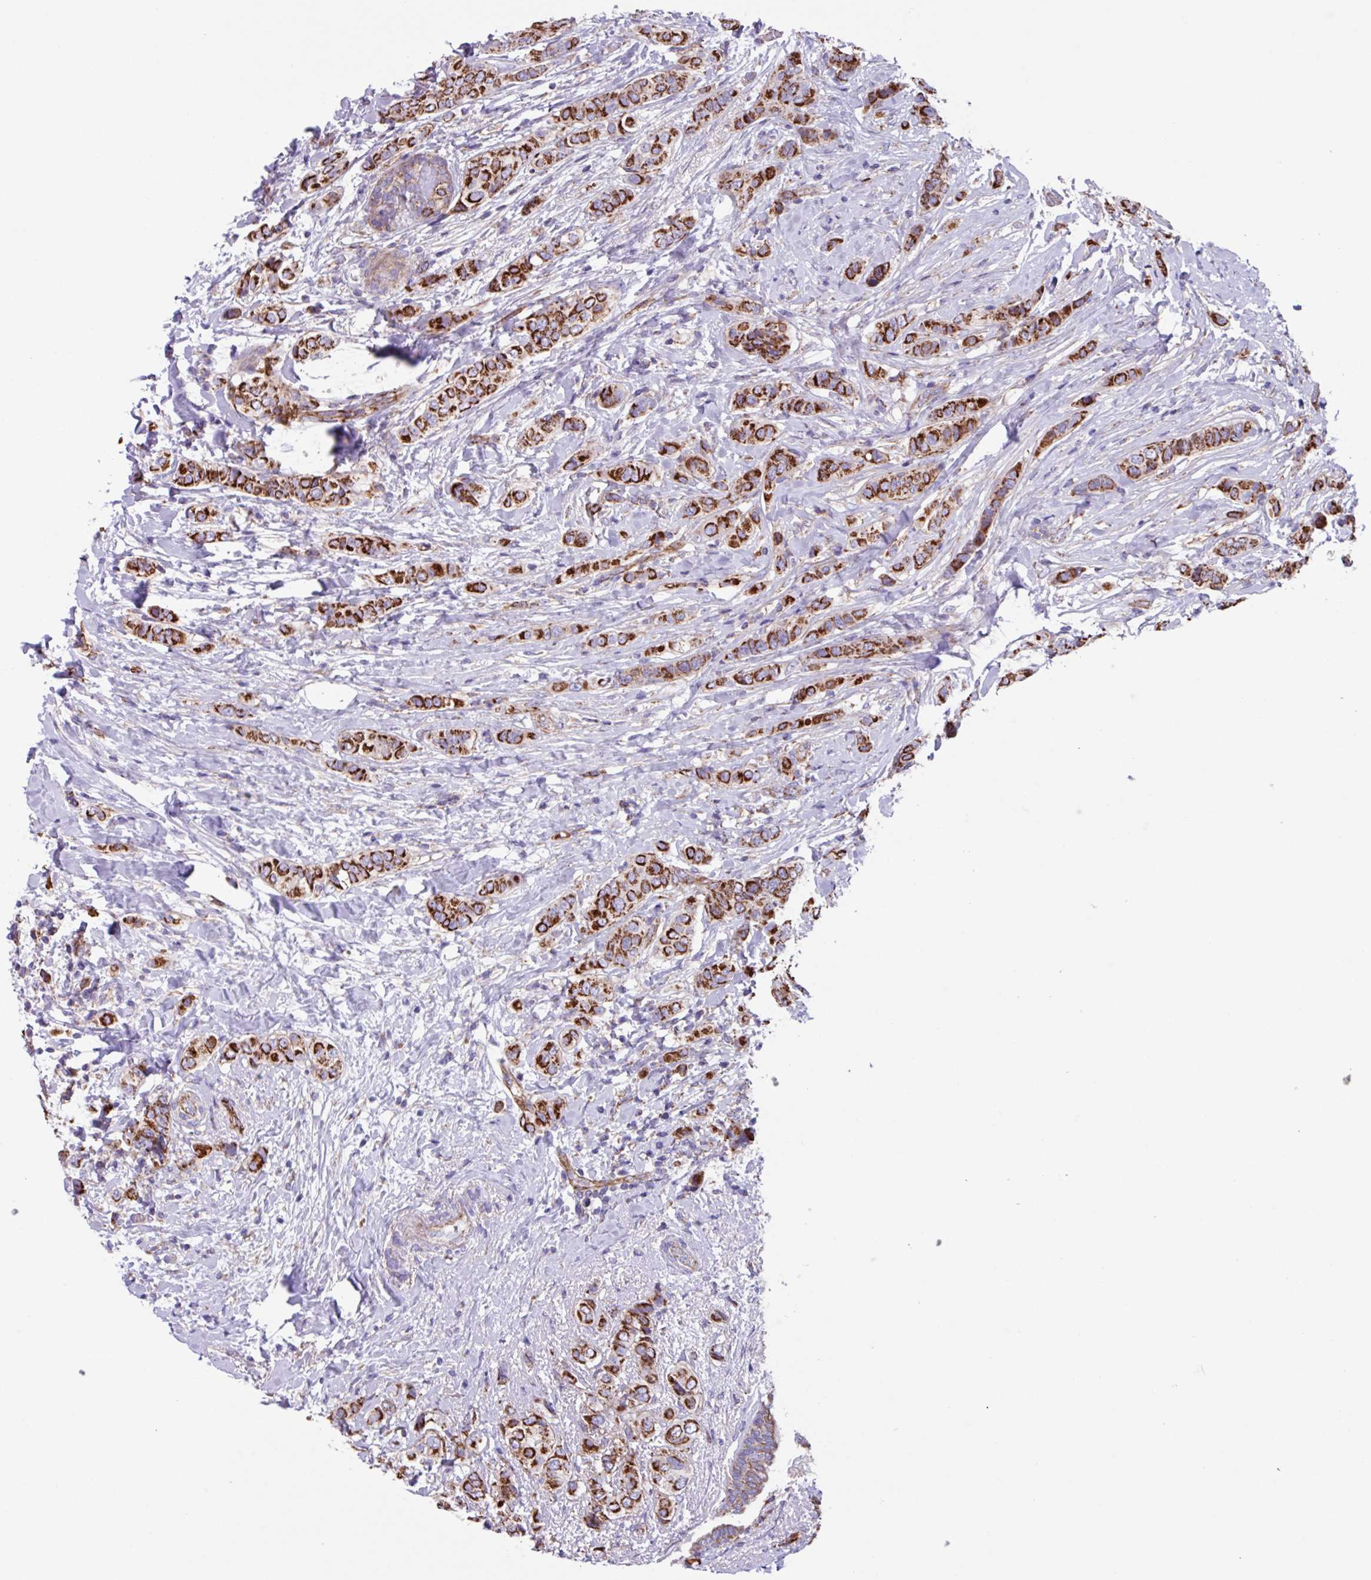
{"staining": {"intensity": "strong", "quantity": ">75%", "location": "cytoplasmic/membranous"}, "tissue": "breast cancer", "cell_type": "Tumor cells", "image_type": "cancer", "snomed": [{"axis": "morphology", "description": "Lobular carcinoma"}, {"axis": "topography", "description": "Breast"}], "caption": "Tumor cells display high levels of strong cytoplasmic/membranous positivity in approximately >75% of cells in human breast cancer (lobular carcinoma). The protein is stained brown, and the nuclei are stained in blue (DAB IHC with brightfield microscopy, high magnification).", "gene": "OTULIN", "patient": {"sex": "female", "age": 51}}